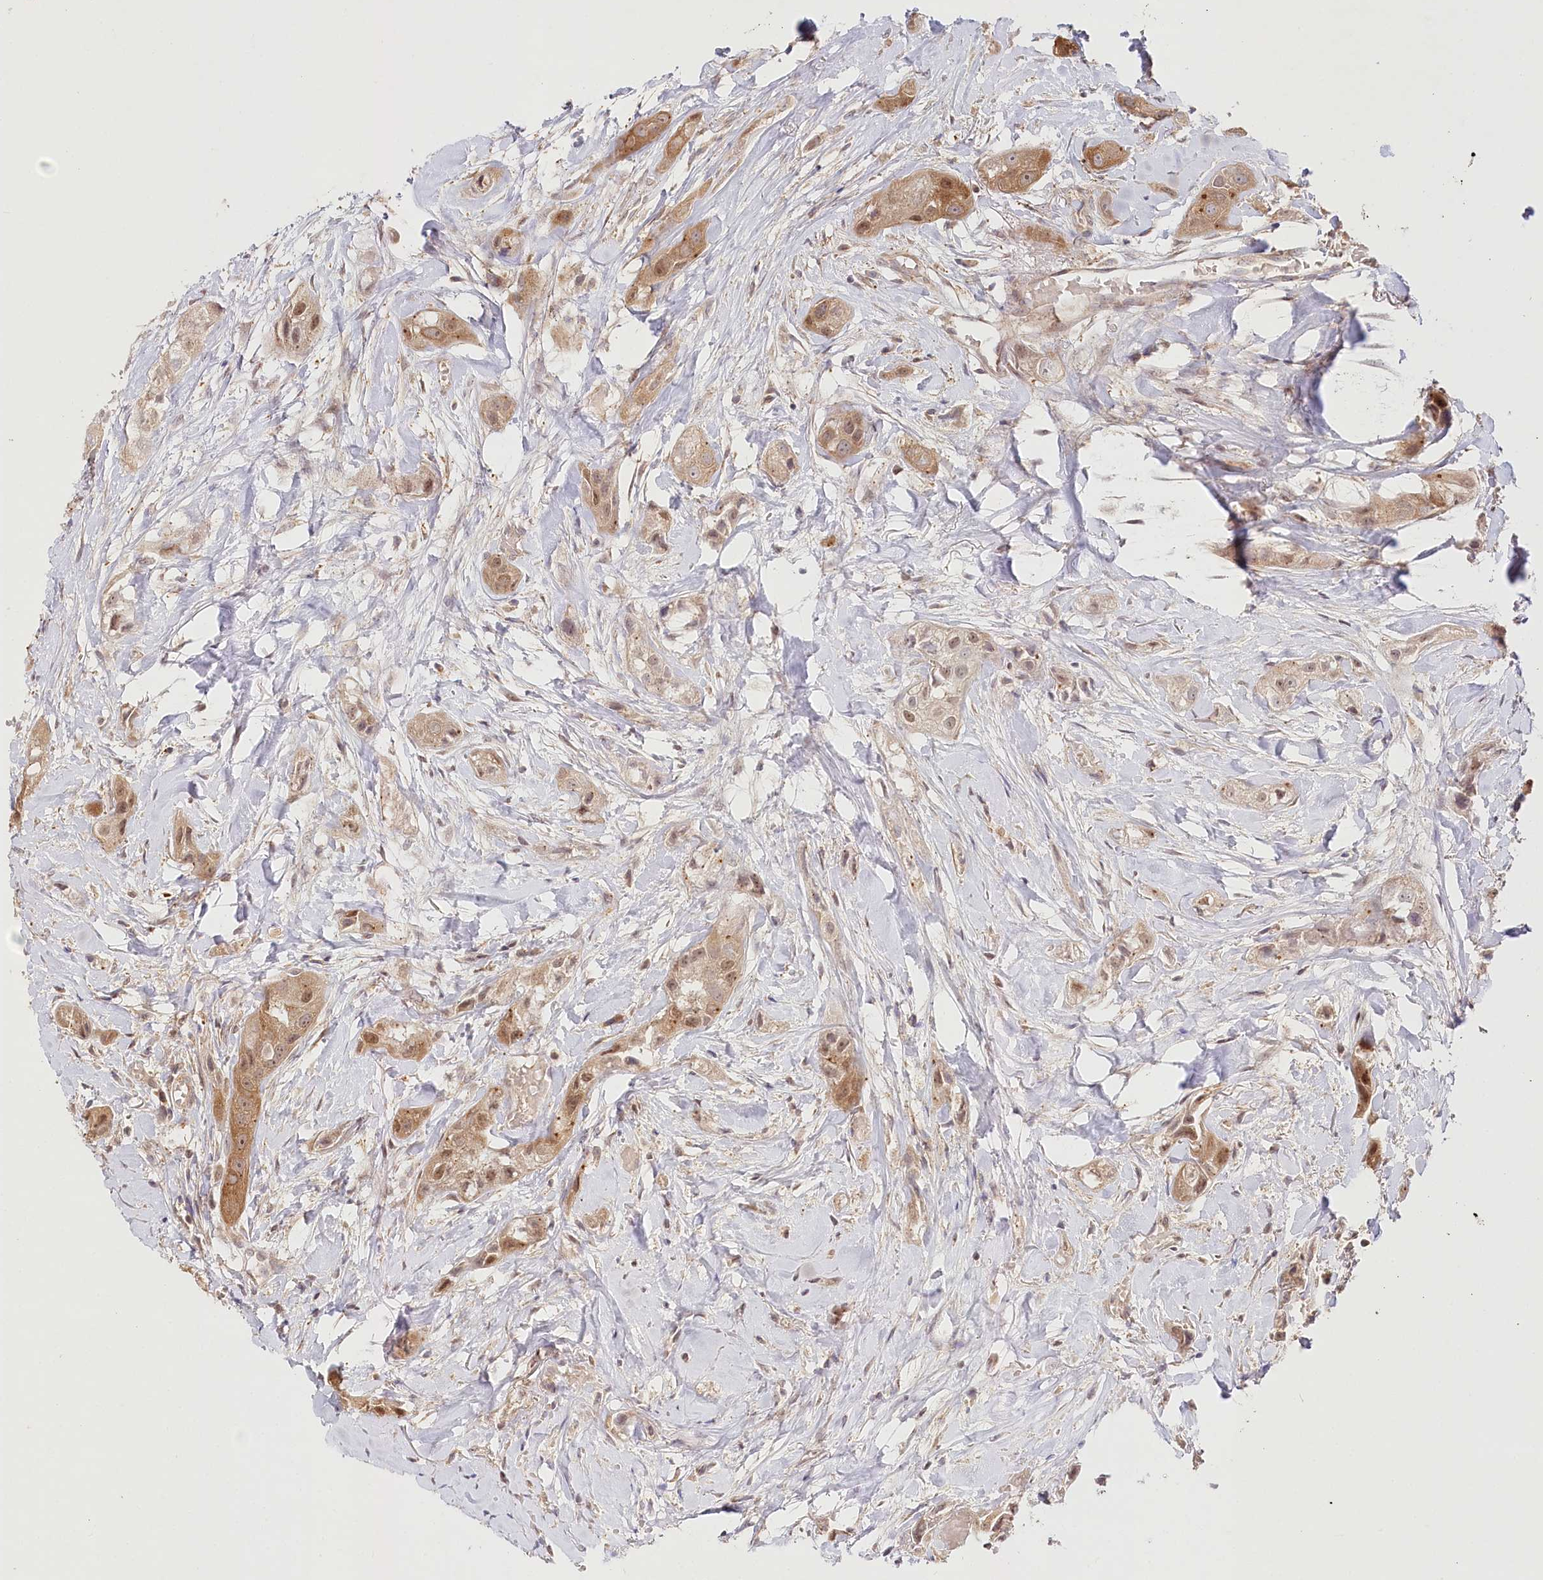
{"staining": {"intensity": "moderate", "quantity": ">75%", "location": "cytoplasmic/membranous"}, "tissue": "head and neck cancer", "cell_type": "Tumor cells", "image_type": "cancer", "snomed": [{"axis": "morphology", "description": "Normal tissue, NOS"}, {"axis": "morphology", "description": "Squamous cell carcinoma, NOS"}, {"axis": "topography", "description": "Skeletal muscle"}, {"axis": "topography", "description": "Head-Neck"}], "caption": "The immunohistochemical stain highlights moderate cytoplasmic/membranous positivity in tumor cells of head and neck cancer (squamous cell carcinoma) tissue. (DAB (3,3'-diaminobenzidine) IHC with brightfield microscopy, high magnification).", "gene": "INPP4B", "patient": {"sex": "male", "age": 51}}